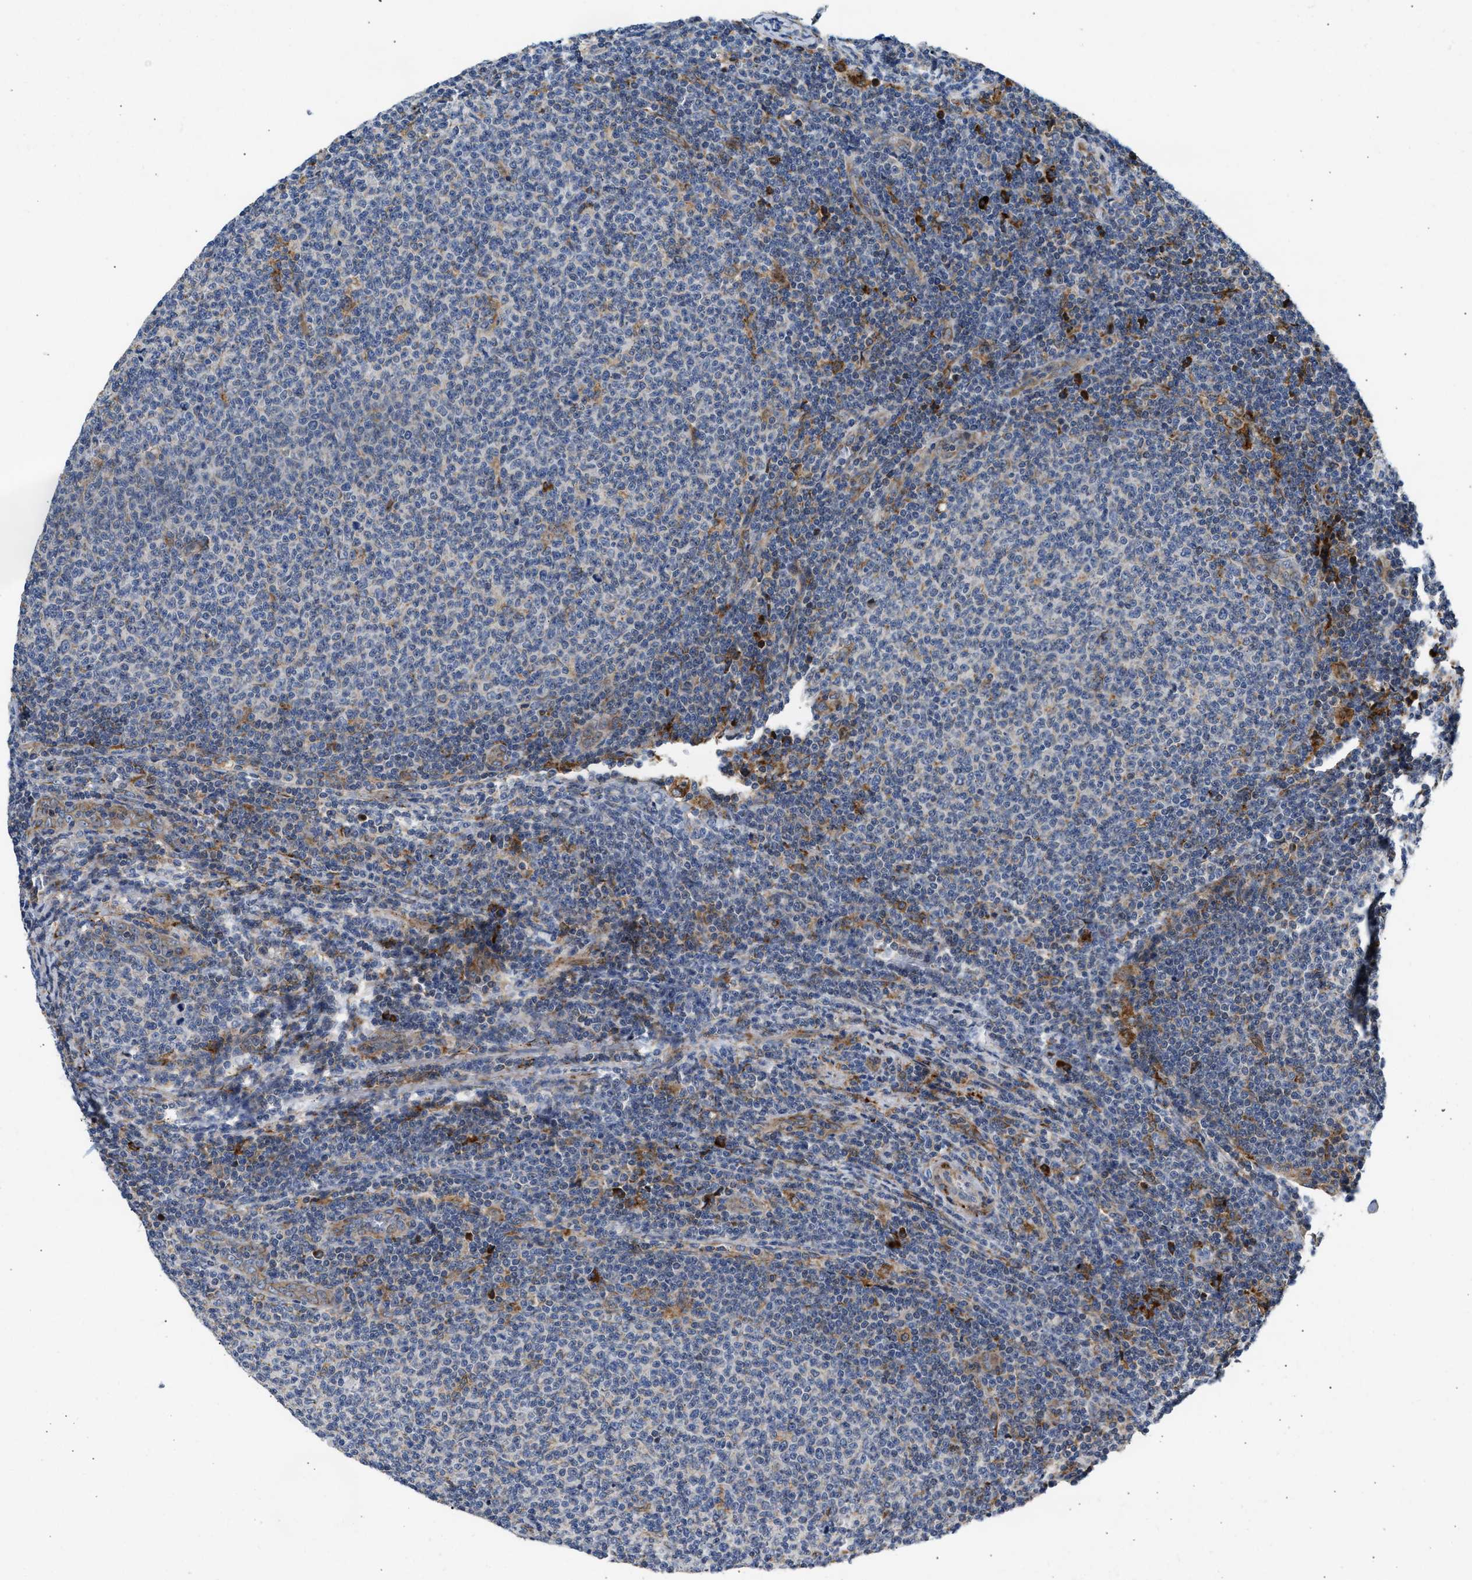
{"staining": {"intensity": "negative", "quantity": "none", "location": "none"}, "tissue": "lymphoma", "cell_type": "Tumor cells", "image_type": "cancer", "snomed": [{"axis": "morphology", "description": "Malignant lymphoma, non-Hodgkin's type, Low grade"}, {"axis": "topography", "description": "Lymph node"}], "caption": "A micrograph of human lymphoma is negative for staining in tumor cells.", "gene": "AMZ1", "patient": {"sex": "male", "age": 66}}